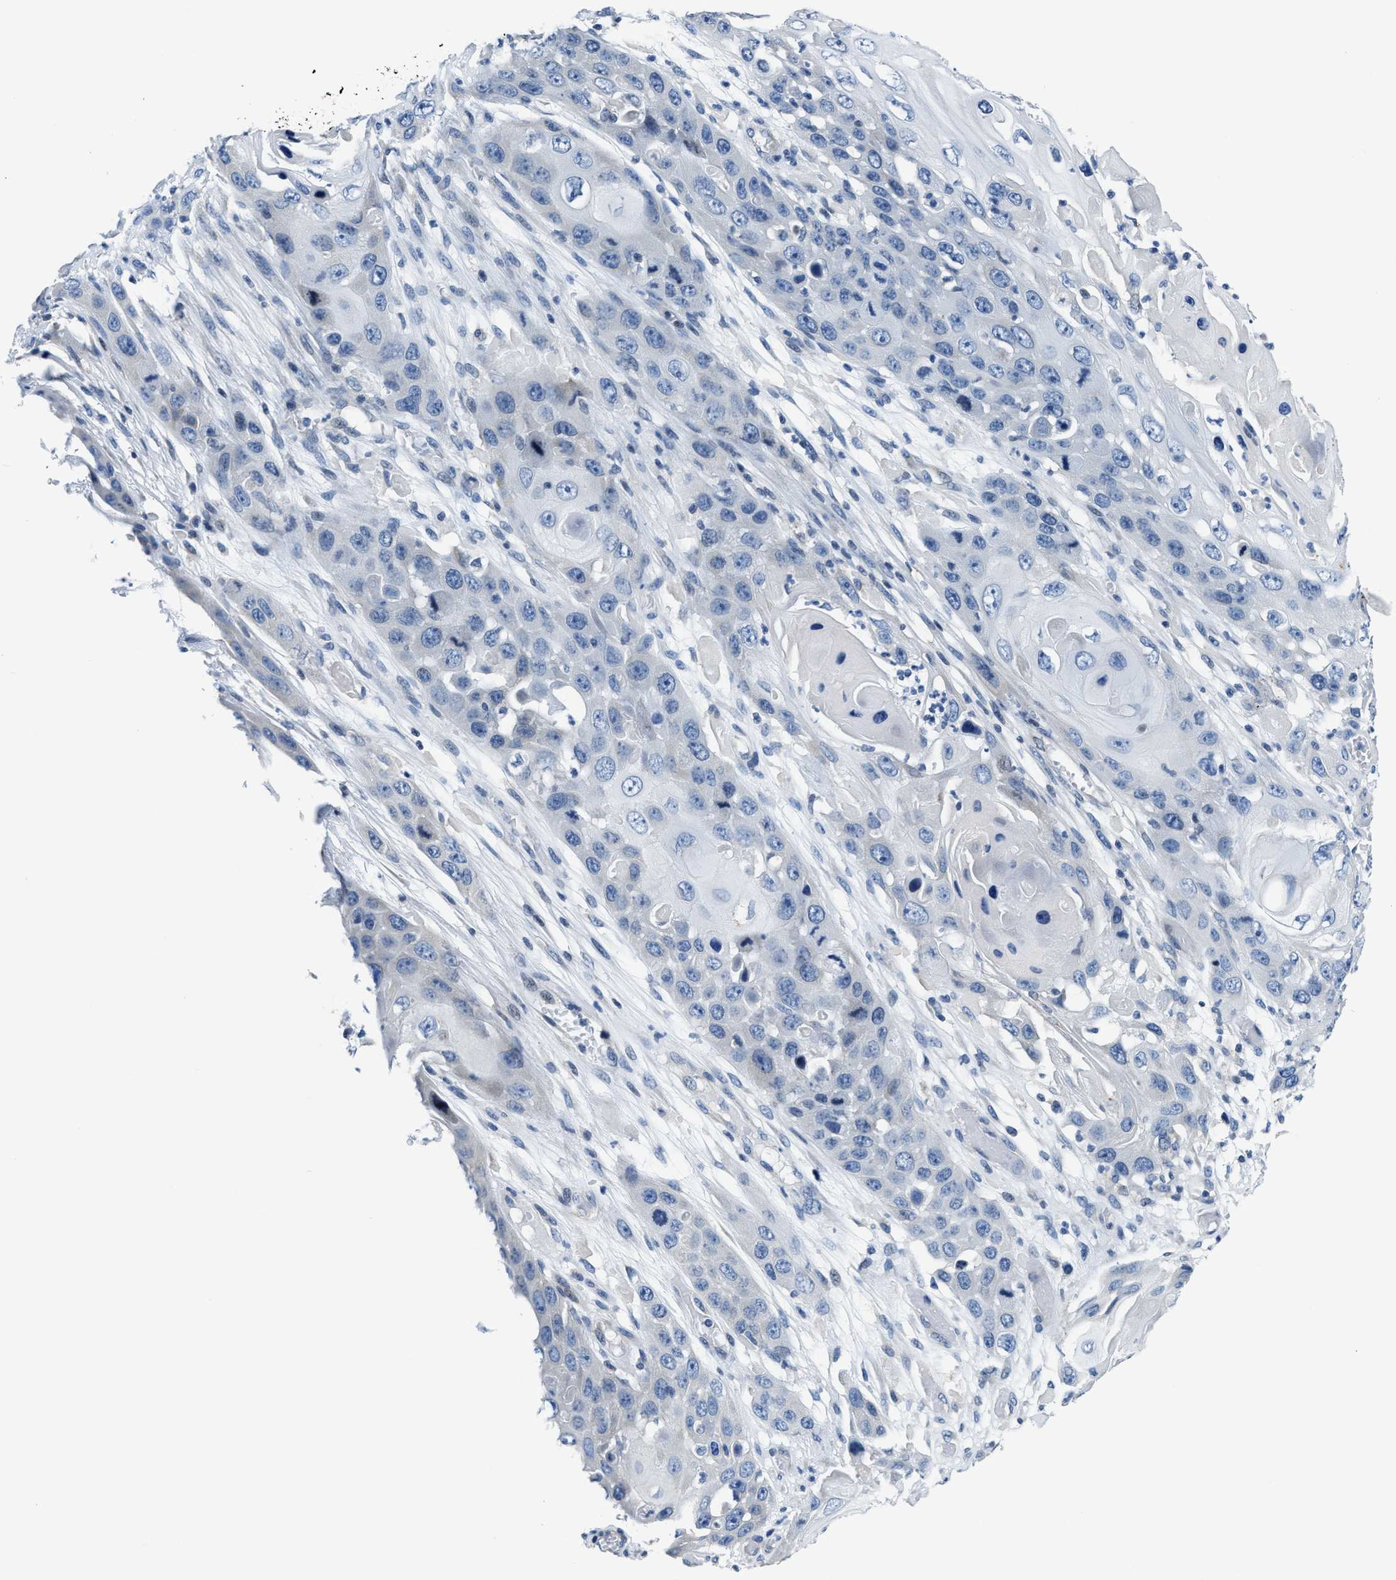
{"staining": {"intensity": "negative", "quantity": "none", "location": "none"}, "tissue": "skin cancer", "cell_type": "Tumor cells", "image_type": "cancer", "snomed": [{"axis": "morphology", "description": "Squamous cell carcinoma, NOS"}, {"axis": "topography", "description": "Skin"}], "caption": "Tumor cells show no significant positivity in skin squamous cell carcinoma. Nuclei are stained in blue.", "gene": "ASZ1", "patient": {"sex": "male", "age": 55}}